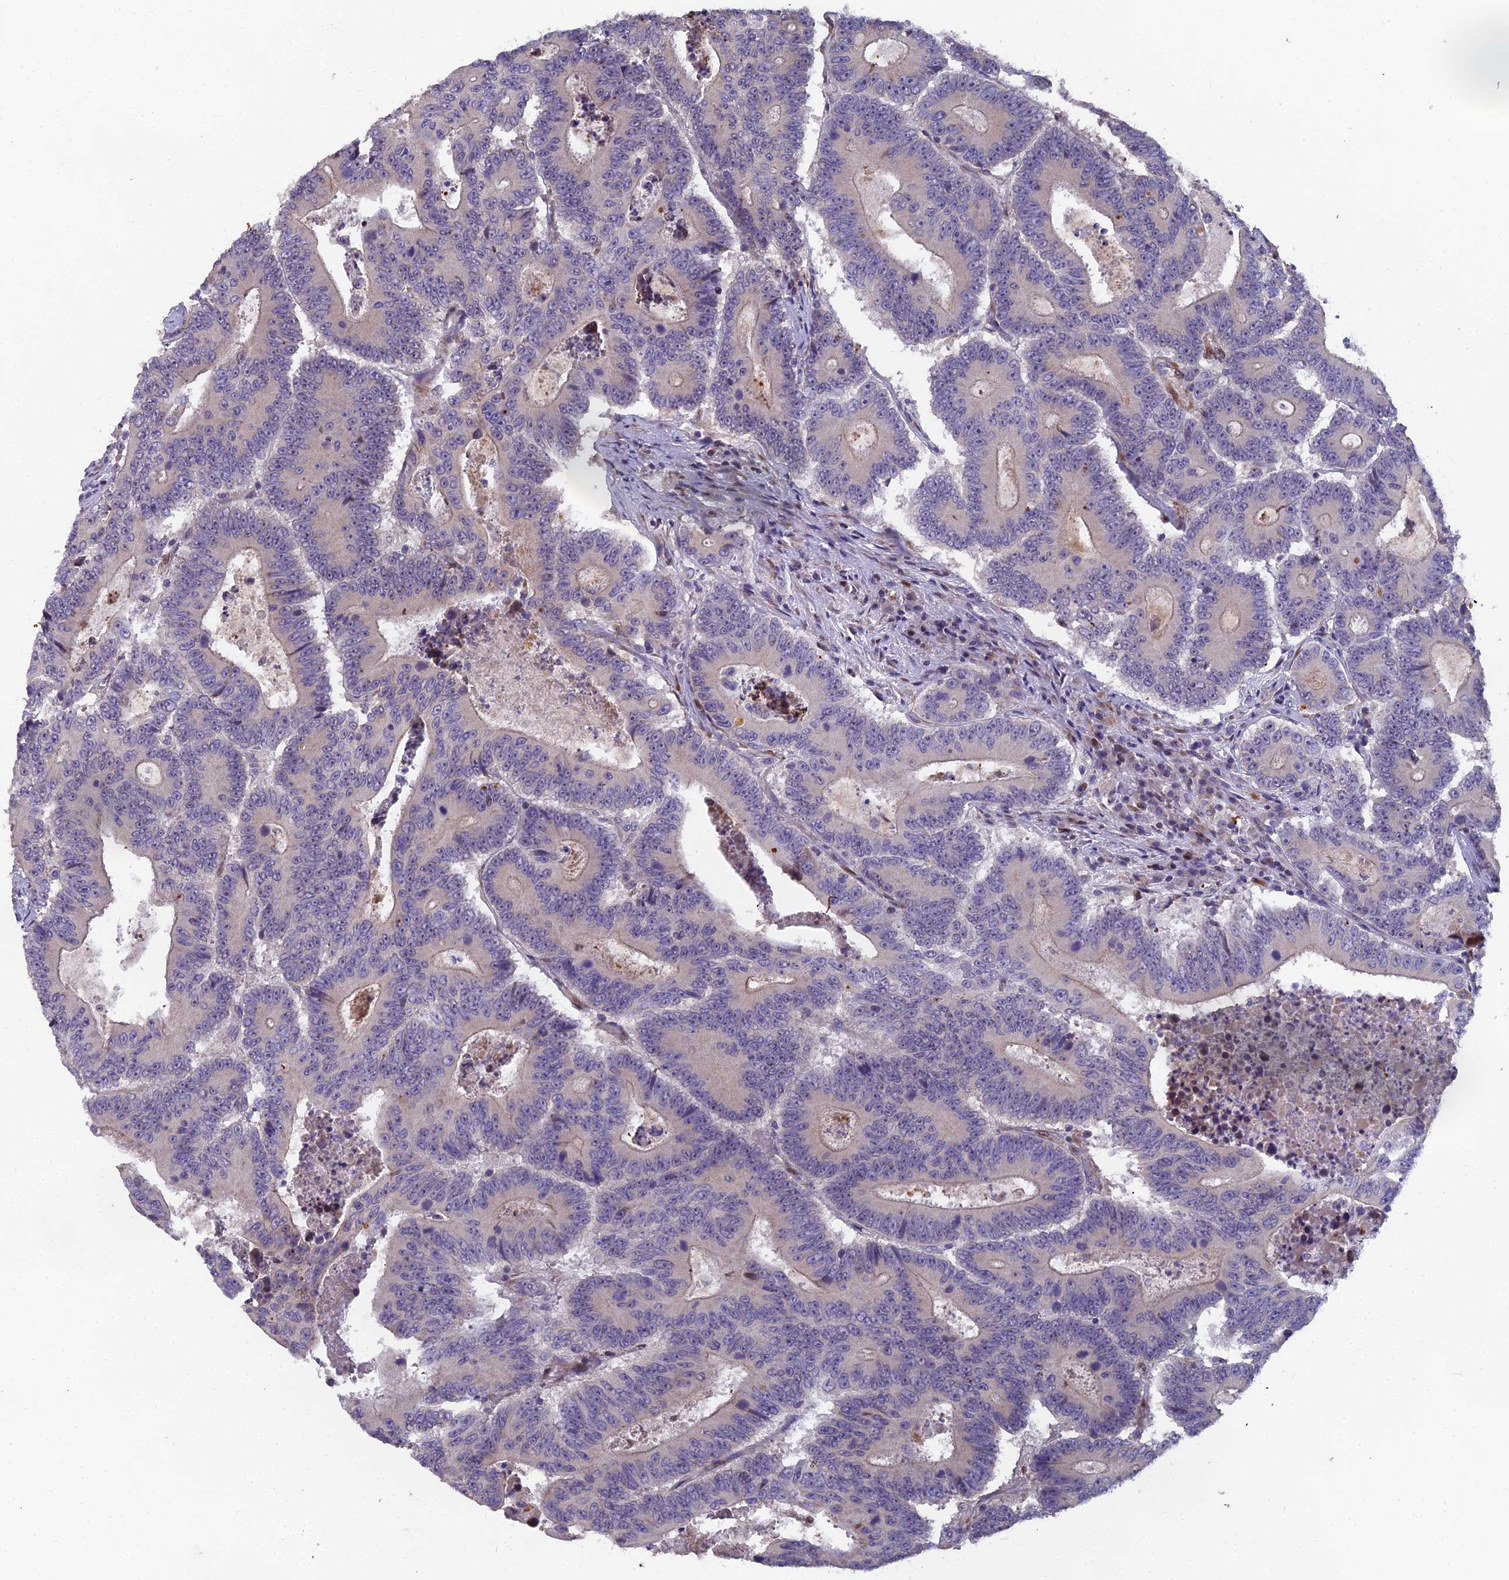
{"staining": {"intensity": "negative", "quantity": "none", "location": "none"}, "tissue": "colorectal cancer", "cell_type": "Tumor cells", "image_type": "cancer", "snomed": [{"axis": "morphology", "description": "Adenocarcinoma, NOS"}, {"axis": "topography", "description": "Colon"}], "caption": "Immunohistochemistry histopathology image of adenocarcinoma (colorectal) stained for a protein (brown), which reveals no staining in tumor cells.", "gene": "RAB28", "patient": {"sex": "male", "age": 83}}